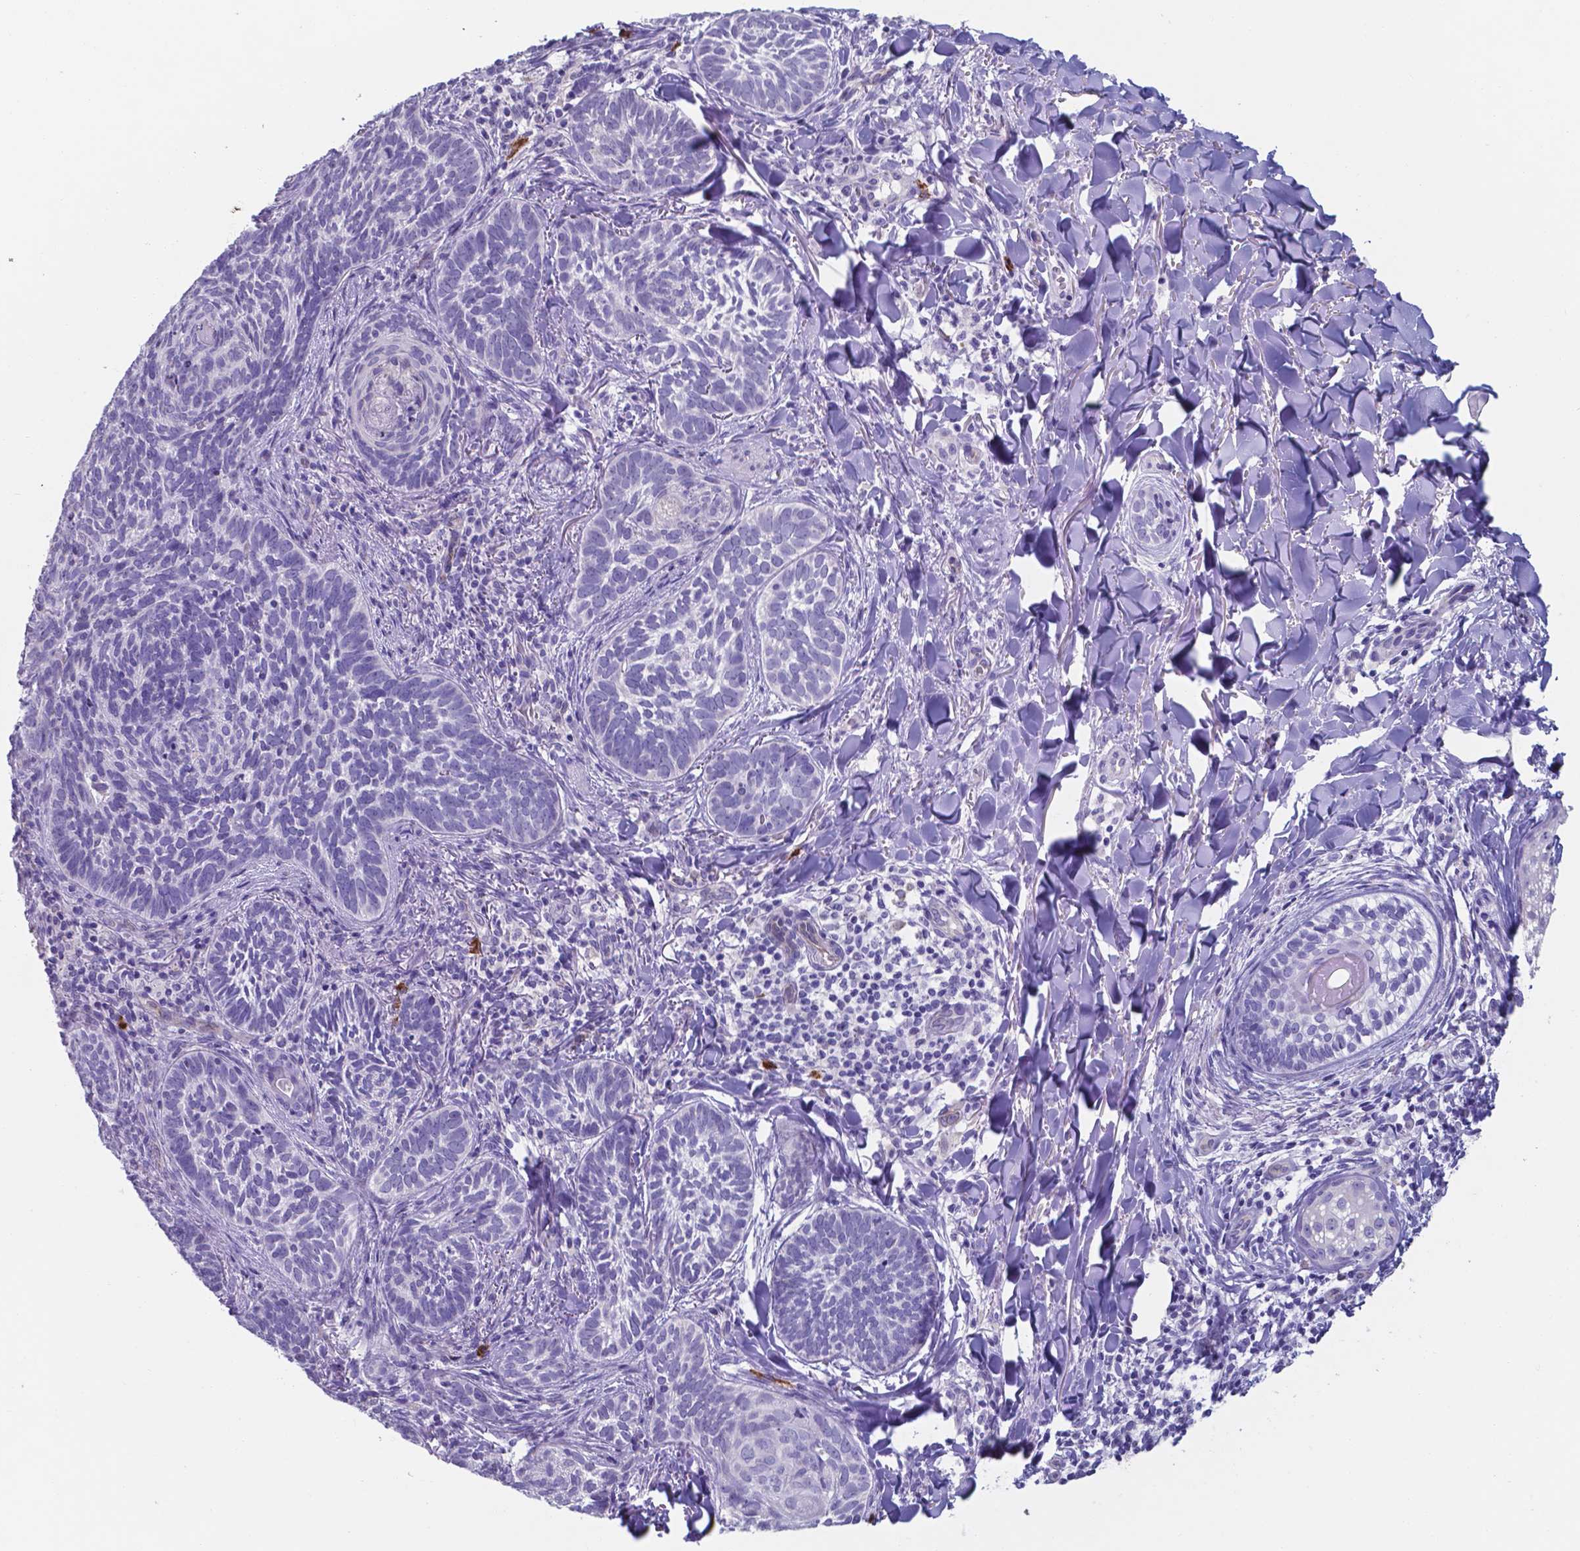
{"staining": {"intensity": "negative", "quantity": "none", "location": "none"}, "tissue": "skin cancer", "cell_type": "Tumor cells", "image_type": "cancer", "snomed": [{"axis": "morphology", "description": "Normal tissue, NOS"}, {"axis": "morphology", "description": "Basal cell carcinoma"}, {"axis": "topography", "description": "Skin"}], "caption": "IHC histopathology image of basal cell carcinoma (skin) stained for a protein (brown), which shows no positivity in tumor cells. (IHC, brightfield microscopy, high magnification).", "gene": "UBE2J1", "patient": {"sex": "male", "age": 46}}